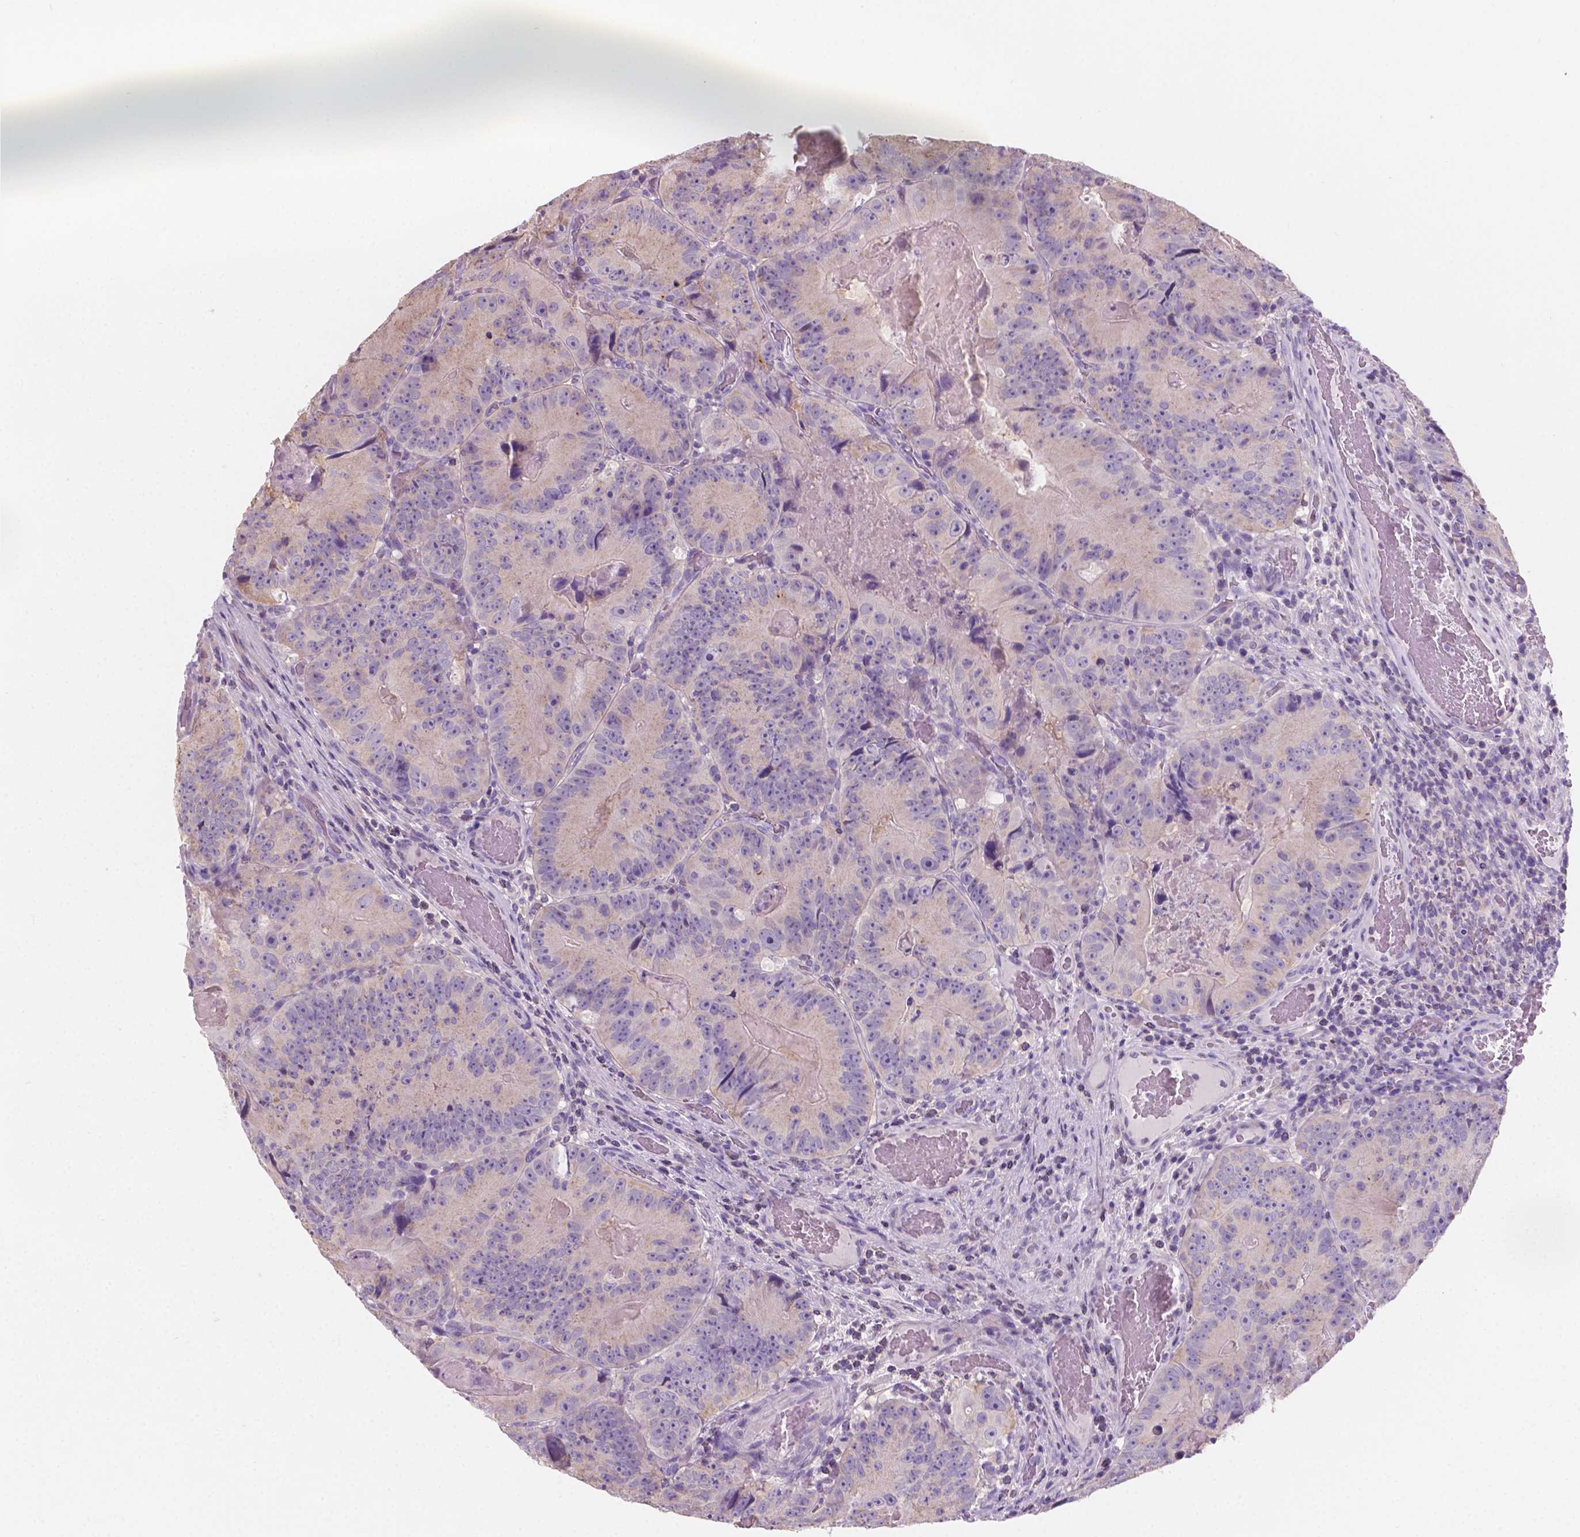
{"staining": {"intensity": "negative", "quantity": "none", "location": "none"}, "tissue": "colorectal cancer", "cell_type": "Tumor cells", "image_type": "cancer", "snomed": [{"axis": "morphology", "description": "Adenocarcinoma, NOS"}, {"axis": "topography", "description": "Colon"}], "caption": "Tumor cells show no significant protein positivity in adenocarcinoma (colorectal). (DAB (3,3'-diaminobenzidine) immunohistochemistry with hematoxylin counter stain).", "gene": "SBSN", "patient": {"sex": "female", "age": 86}}